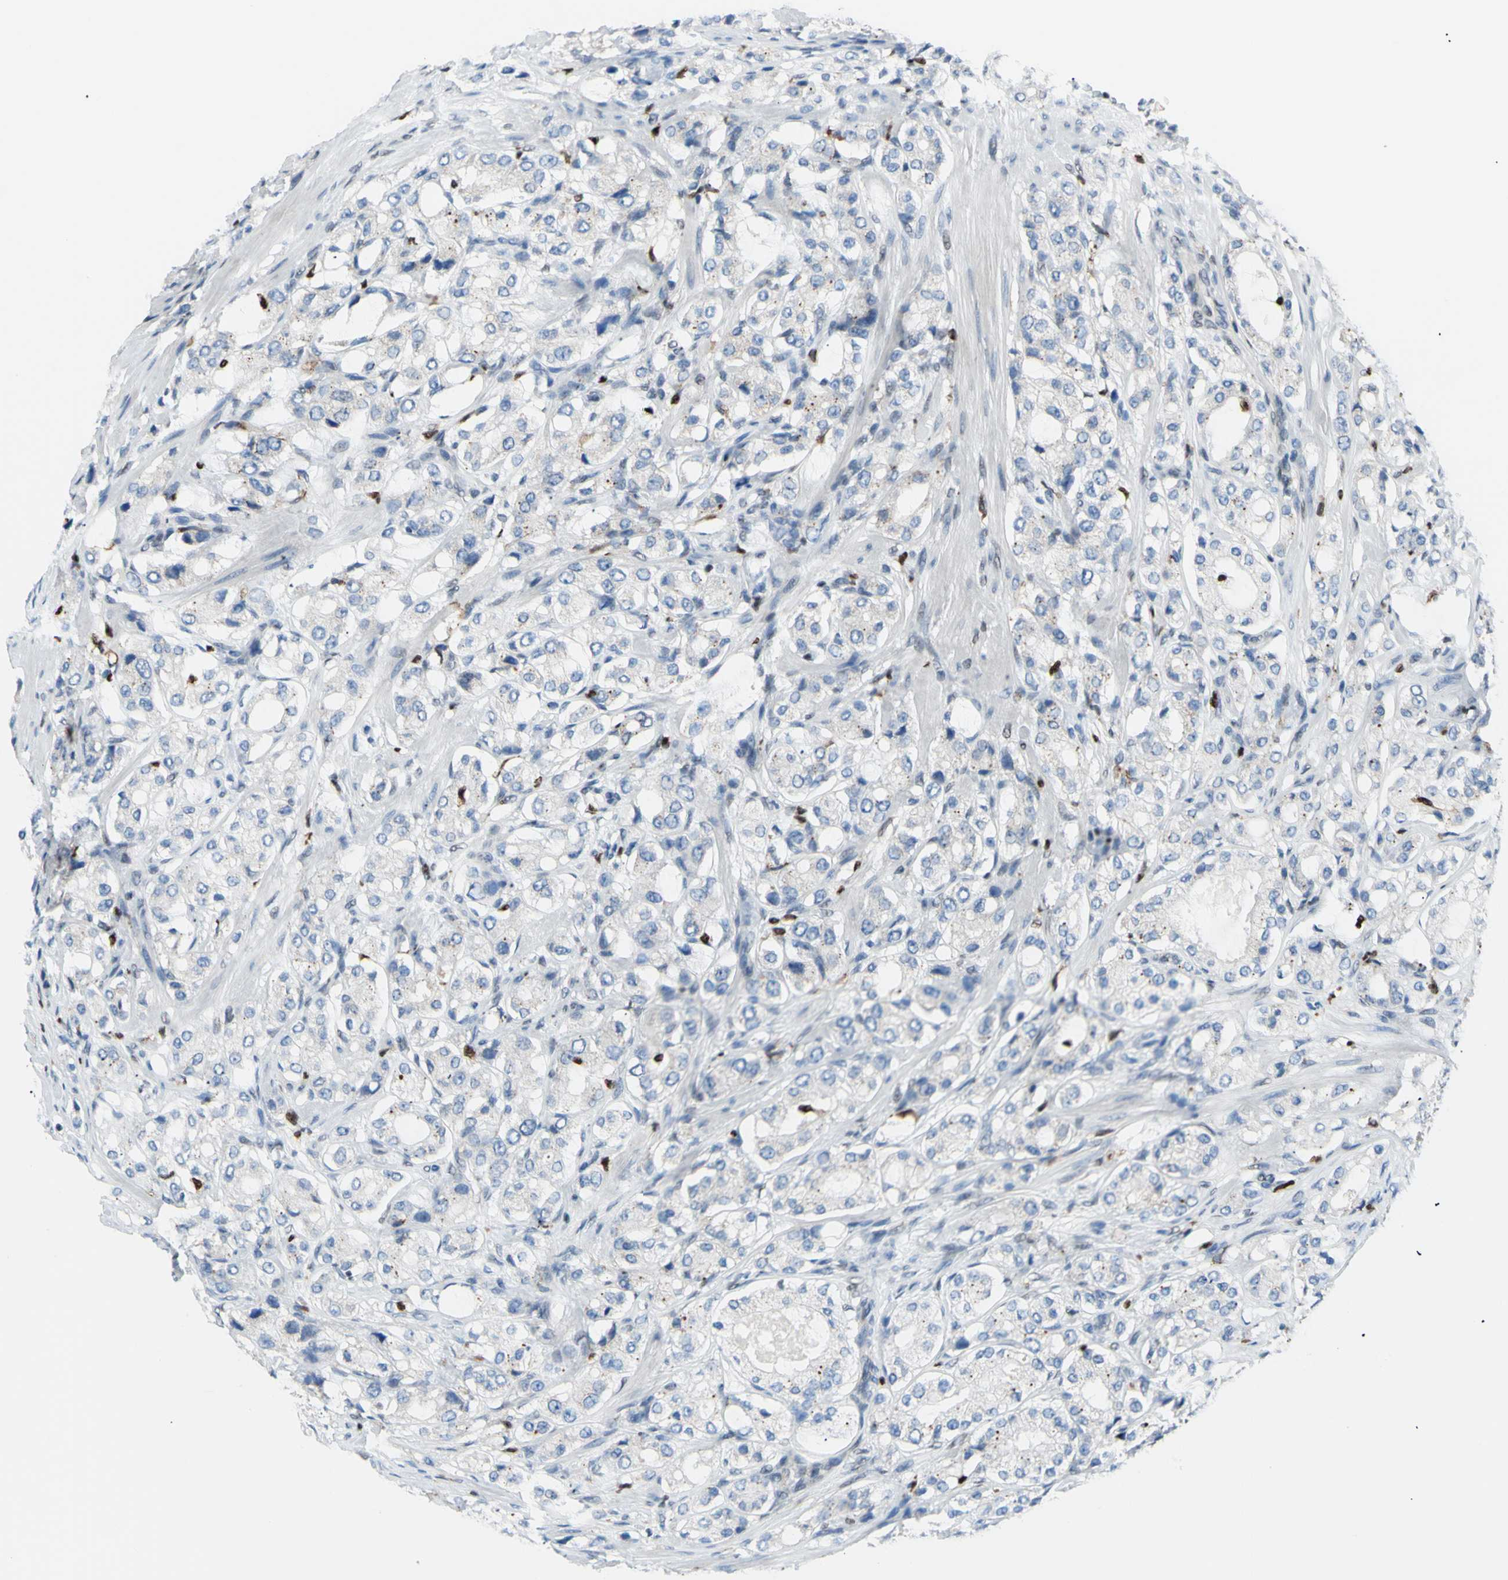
{"staining": {"intensity": "negative", "quantity": "none", "location": "none"}, "tissue": "prostate cancer", "cell_type": "Tumor cells", "image_type": "cancer", "snomed": [{"axis": "morphology", "description": "Adenocarcinoma, High grade"}, {"axis": "topography", "description": "Prostate"}], "caption": "Immunohistochemistry (IHC) histopathology image of neoplastic tissue: prostate cancer (high-grade adenocarcinoma) stained with DAB shows no significant protein expression in tumor cells.", "gene": "EED", "patient": {"sex": "male", "age": 65}}